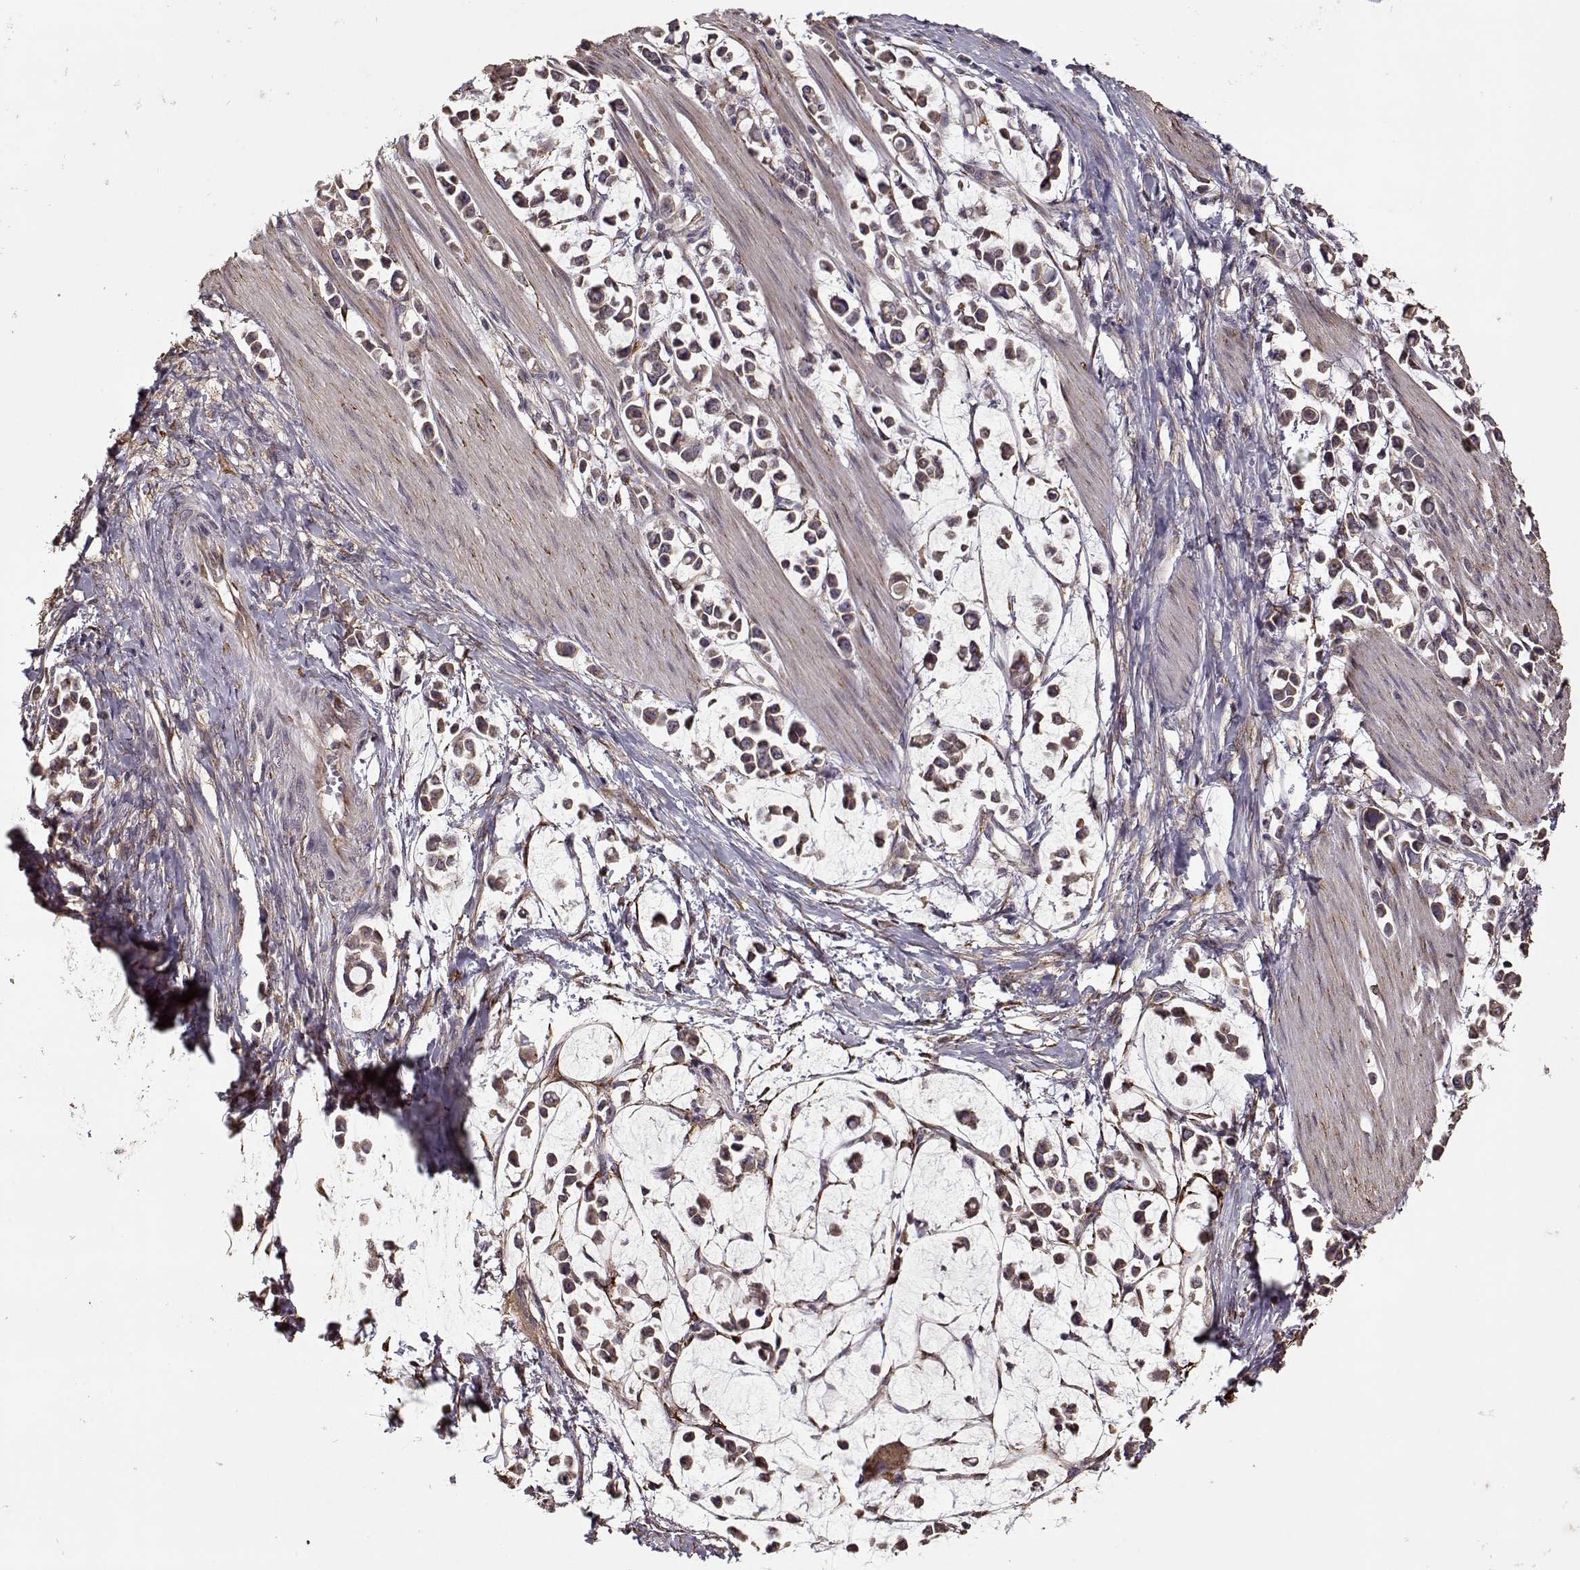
{"staining": {"intensity": "moderate", "quantity": ">75%", "location": "cytoplasmic/membranous"}, "tissue": "stomach cancer", "cell_type": "Tumor cells", "image_type": "cancer", "snomed": [{"axis": "morphology", "description": "Adenocarcinoma, NOS"}, {"axis": "topography", "description": "Stomach"}], "caption": "High-power microscopy captured an immunohistochemistry (IHC) histopathology image of stomach cancer (adenocarcinoma), revealing moderate cytoplasmic/membranous positivity in about >75% of tumor cells.", "gene": "IMMP1L", "patient": {"sex": "male", "age": 82}}